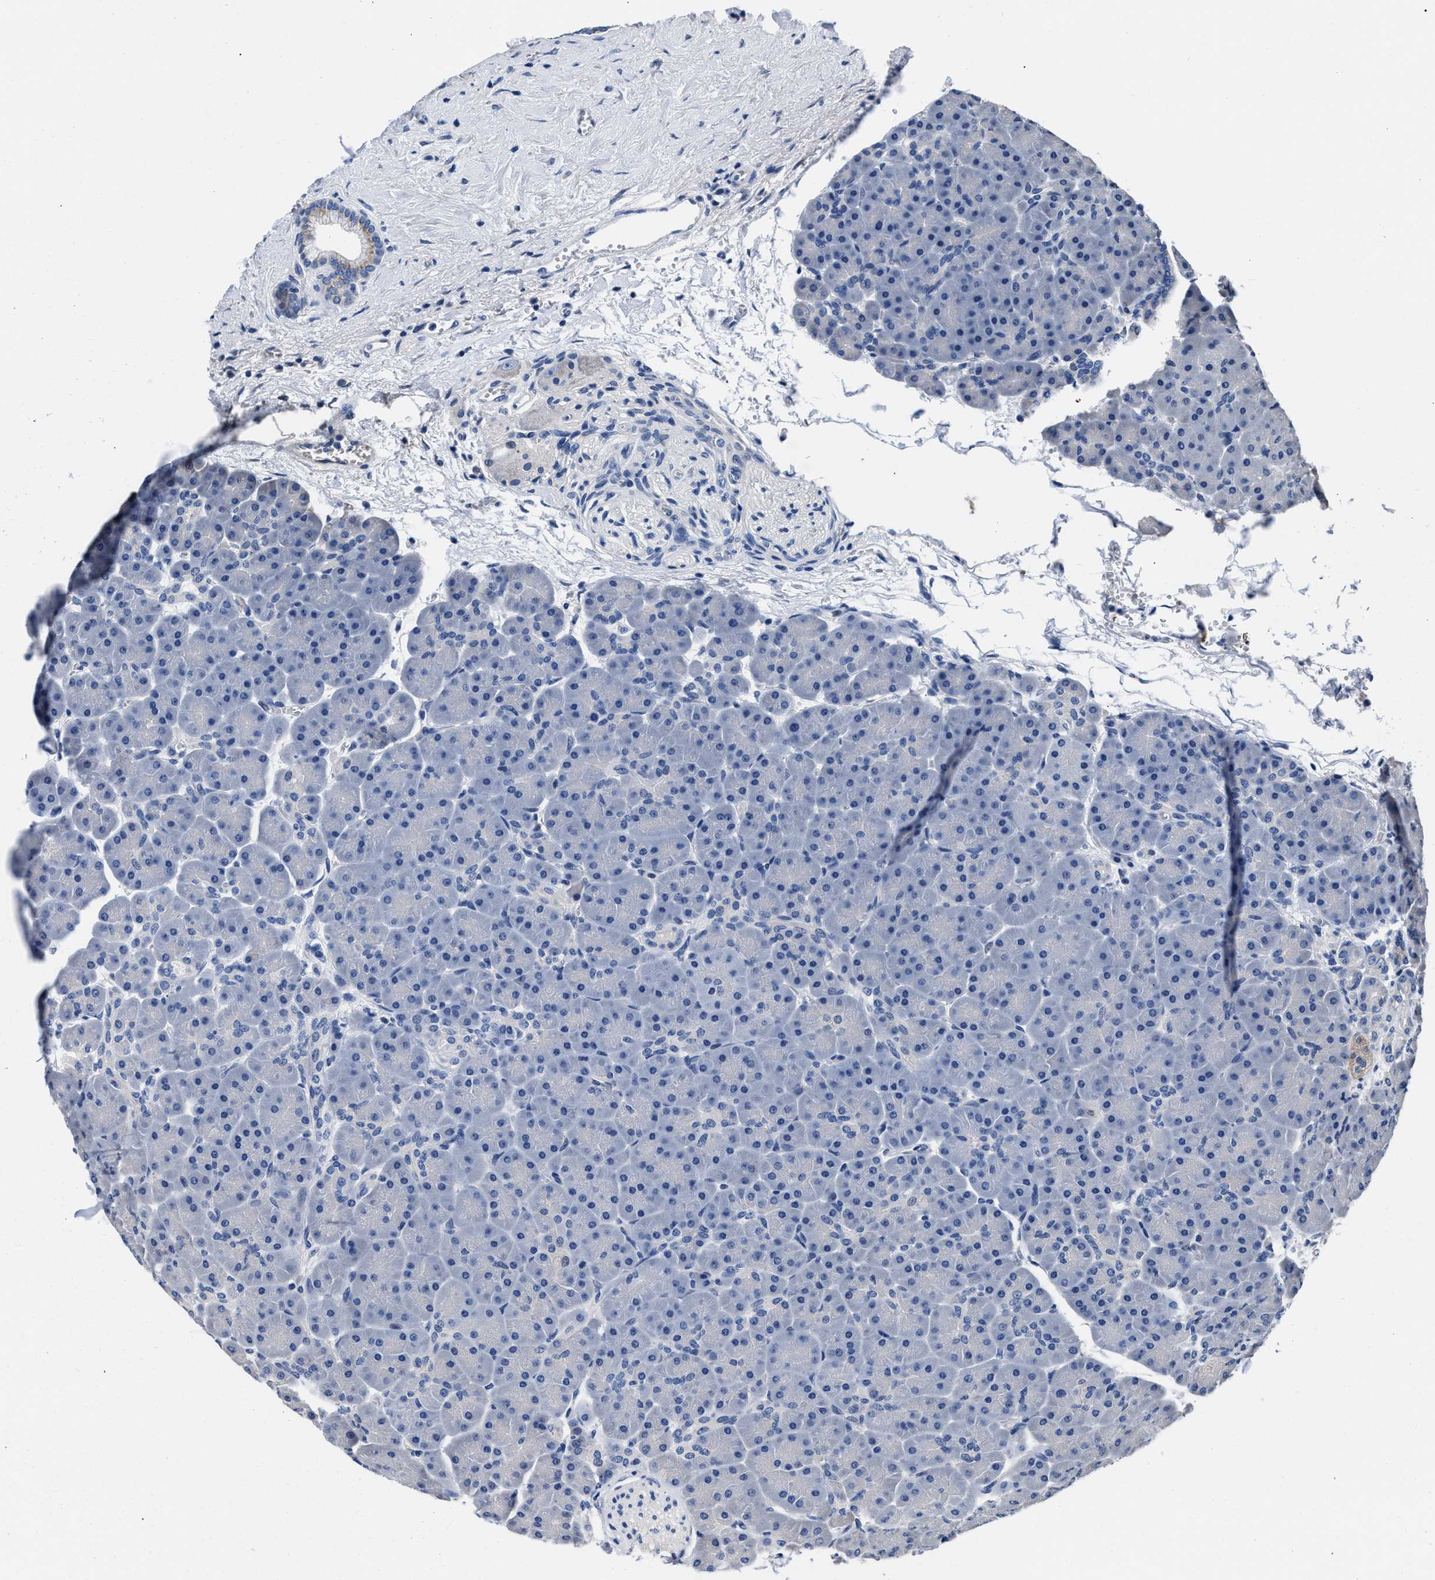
{"staining": {"intensity": "negative", "quantity": "none", "location": "none"}, "tissue": "pancreas", "cell_type": "Exocrine glandular cells", "image_type": "normal", "snomed": [{"axis": "morphology", "description": "Normal tissue, NOS"}, {"axis": "topography", "description": "Pancreas"}], "caption": "IHC histopathology image of benign pancreas: human pancreas stained with DAB (3,3'-diaminobenzidine) demonstrates no significant protein expression in exocrine glandular cells.", "gene": "GSTM1", "patient": {"sex": "male", "age": 66}}